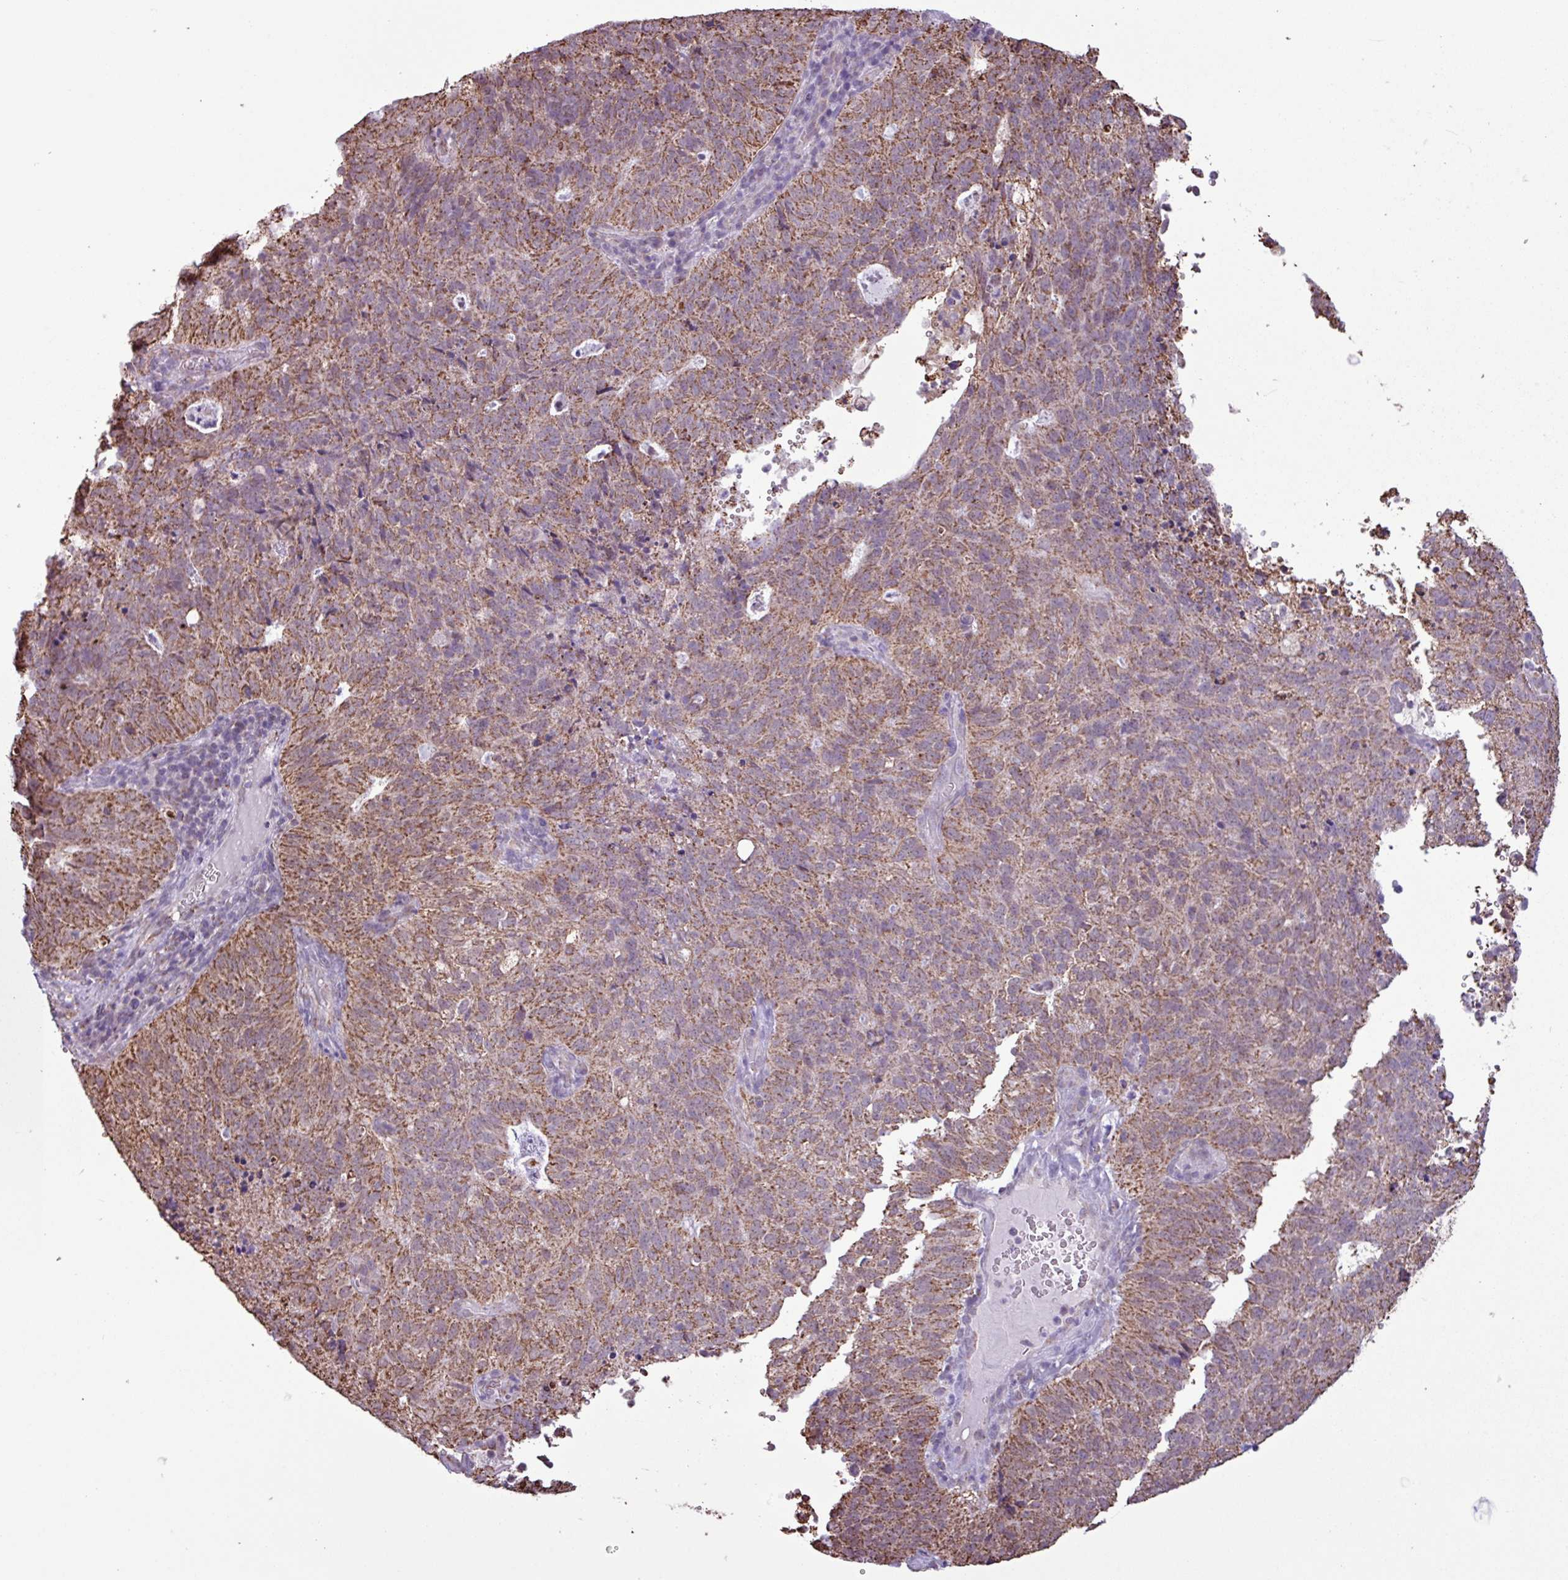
{"staining": {"intensity": "moderate", "quantity": ">75%", "location": "cytoplasmic/membranous"}, "tissue": "cervical cancer", "cell_type": "Tumor cells", "image_type": "cancer", "snomed": [{"axis": "morphology", "description": "Adenocarcinoma, NOS"}, {"axis": "topography", "description": "Cervix"}], "caption": "The micrograph displays a brown stain indicating the presence of a protein in the cytoplasmic/membranous of tumor cells in cervical cancer (adenocarcinoma). (DAB IHC, brown staining for protein, blue staining for nuclei).", "gene": "ALG8", "patient": {"sex": "female", "age": 38}}